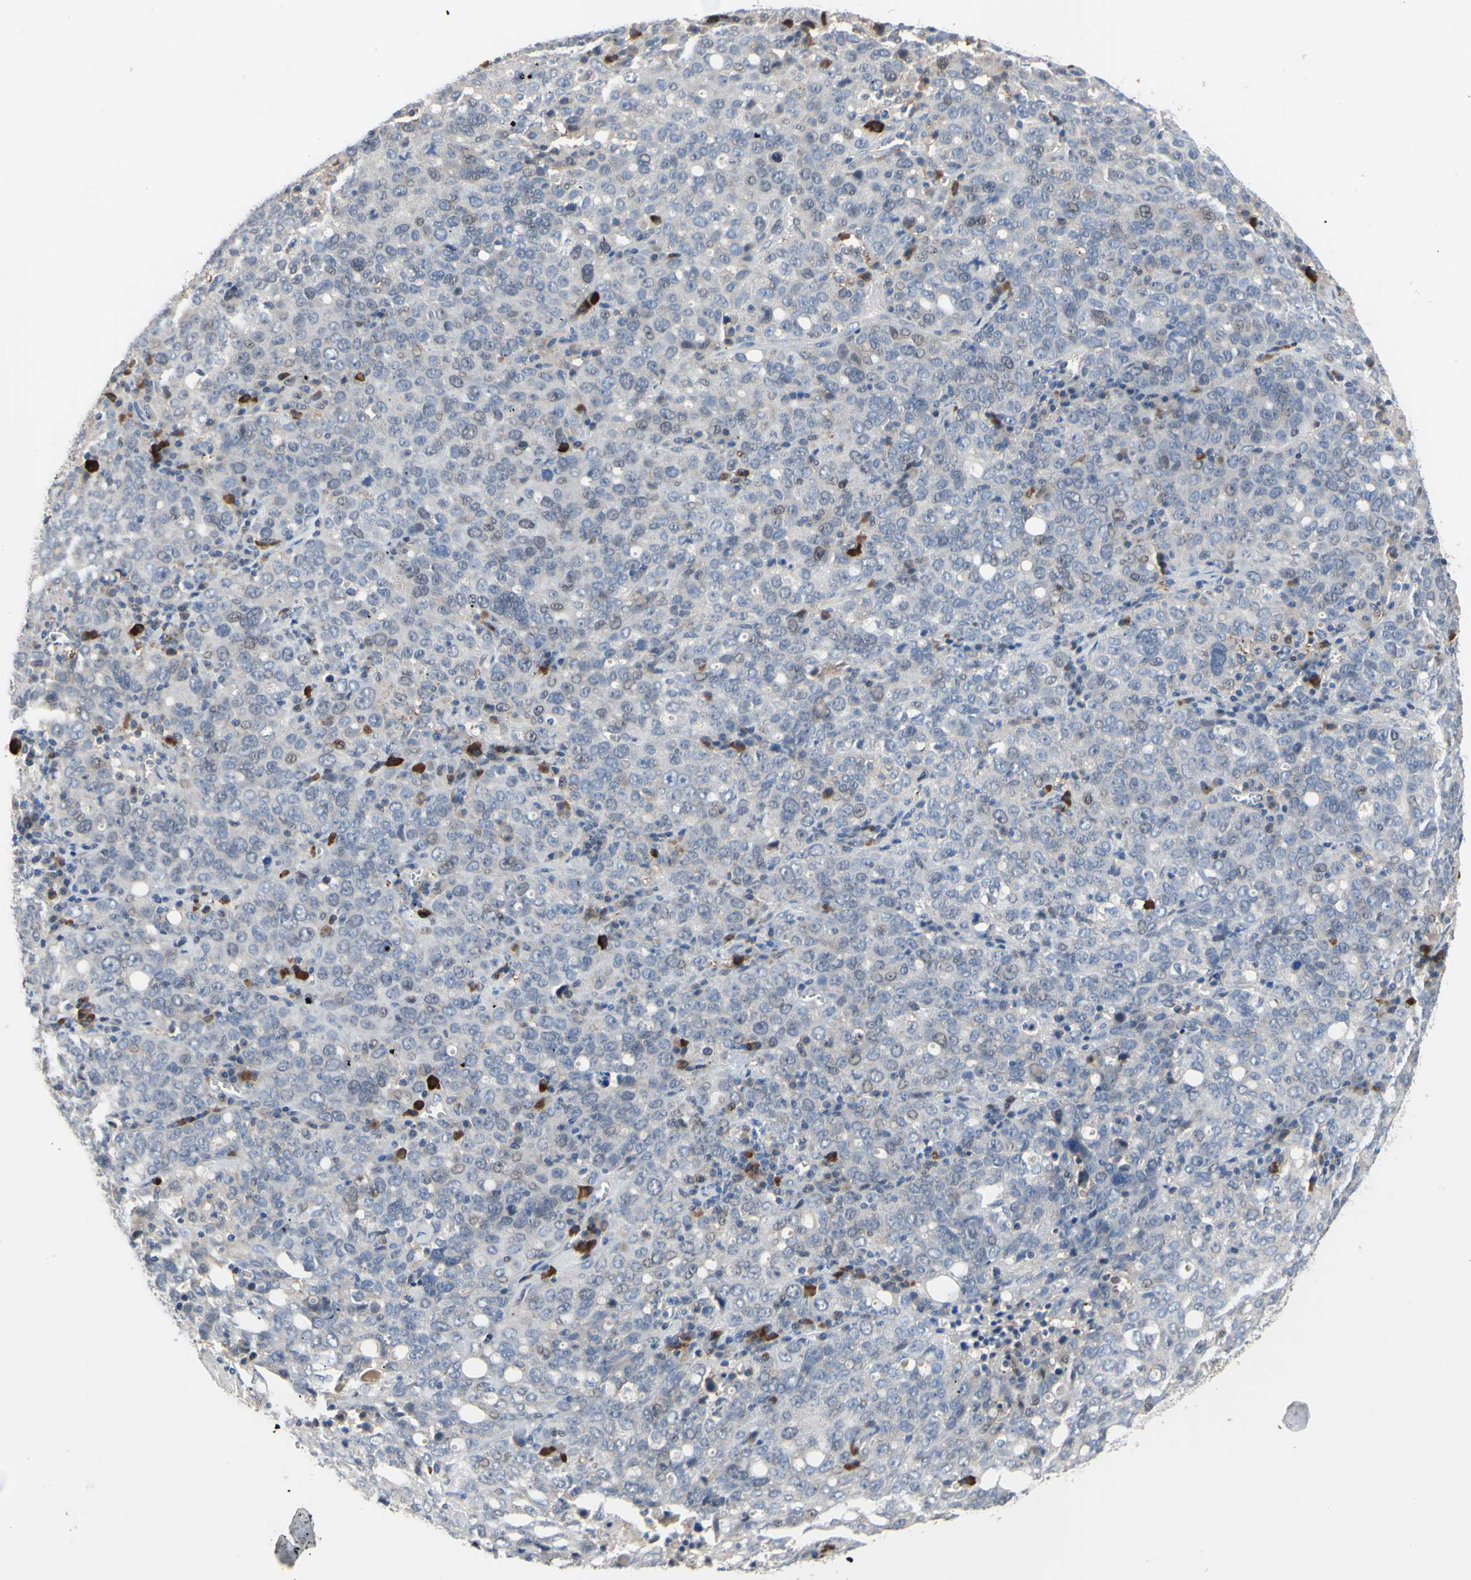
{"staining": {"intensity": "negative", "quantity": "none", "location": "none"}, "tissue": "ovarian cancer", "cell_type": "Tumor cells", "image_type": "cancer", "snomed": [{"axis": "morphology", "description": "Carcinoma, endometroid"}, {"axis": "topography", "description": "Ovary"}], "caption": "Histopathology image shows no protein staining in tumor cells of ovarian cancer (endometroid carcinoma) tissue. (Immunohistochemistry, brightfield microscopy, high magnification).", "gene": "LHX9", "patient": {"sex": "female", "age": 62}}